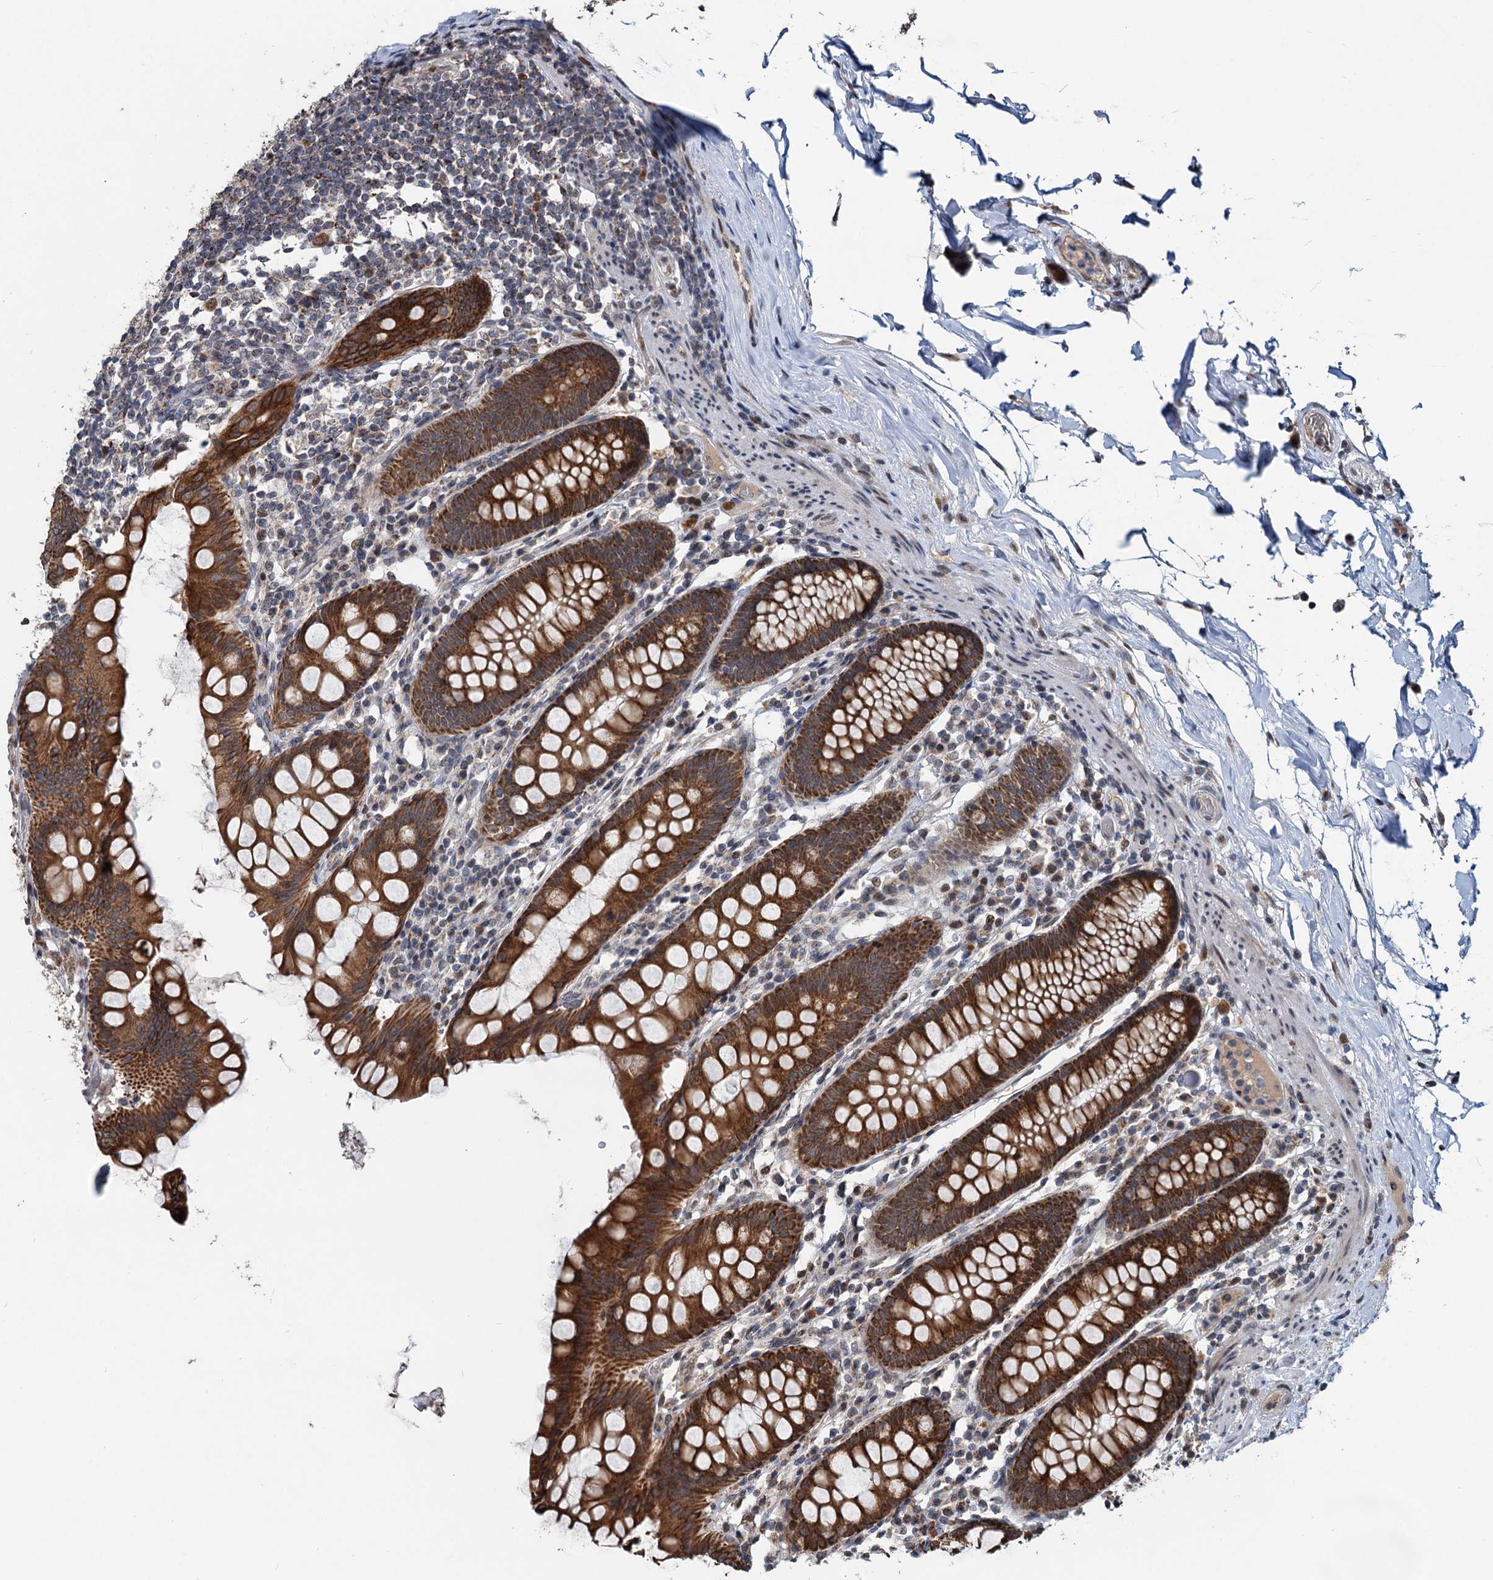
{"staining": {"intensity": "weak", "quantity": "<25%", "location": "cytoplasmic/membranous,nuclear"}, "tissue": "colon", "cell_type": "Endothelial cells", "image_type": "normal", "snomed": [{"axis": "morphology", "description": "Normal tissue, NOS"}, {"axis": "topography", "description": "Colon"}], "caption": "DAB (3,3'-diaminobenzidine) immunohistochemical staining of unremarkable colon shows no significant positivity in endothelial cells. Brightfield microscopy of immunohistochemistry (IHC) stained with DAB (brown) and hematoxylin (blue), captured at high magnification.", "gene": "RITA1", "patient": {"sex": "female", "age": 79}}